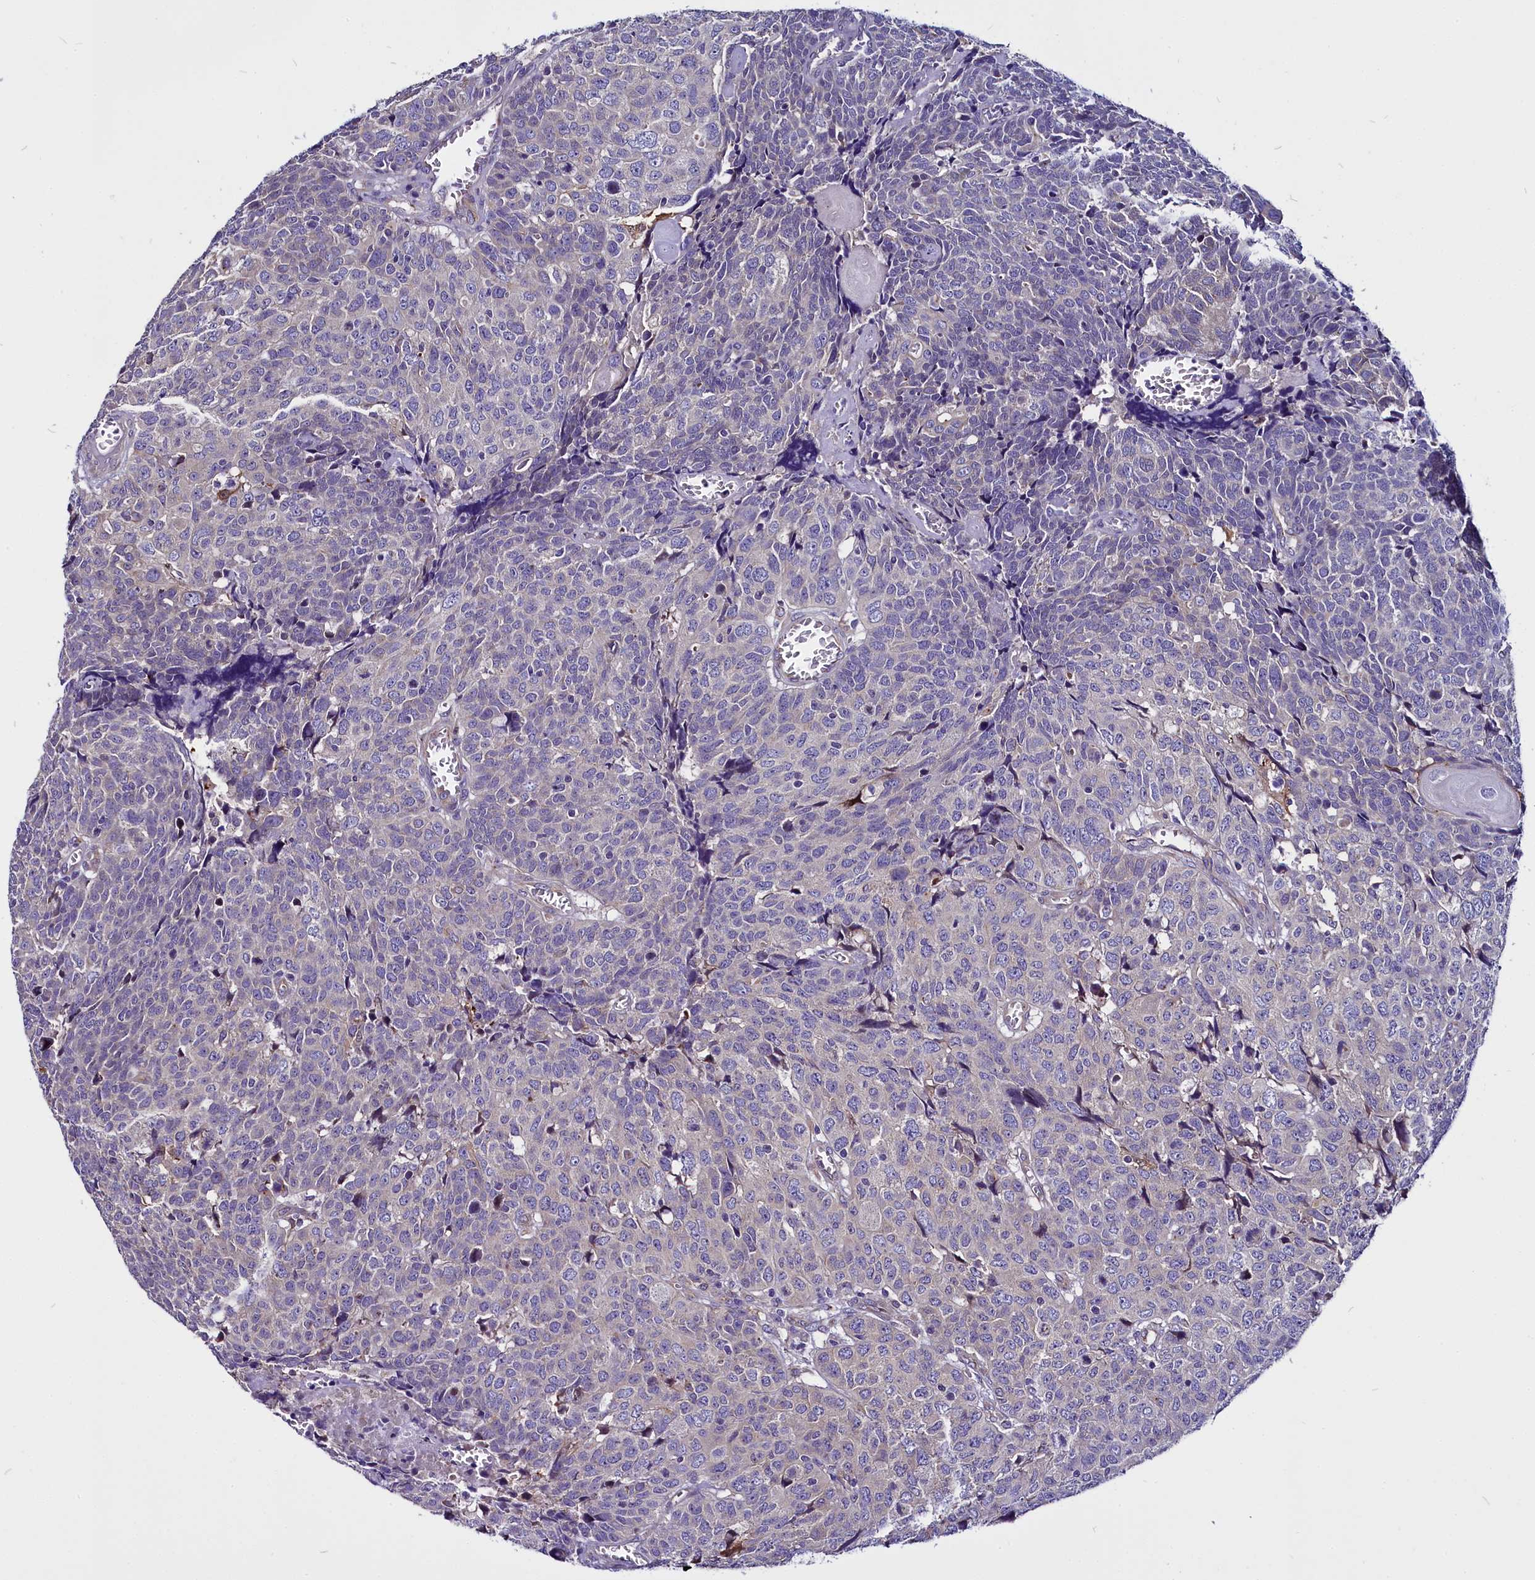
{"staining": {"intensity": "negative", "quantity": "none", "location": "none"}, "tissue": "head and neck cancer", "cell_type": "Tumor cells", "image_type": "cancer", "snomed": [{"axis": "morphology", "description": "Squamous cell carcinoma, NOS"}, {"axis": "topography", "description": "Head-Neck"}], "caption": "Protein analysis of head and neck cancer displays no significant positivity in tumor cells.", "gene": "CEP170", "patient": {"sex": "male", "age": 66}}